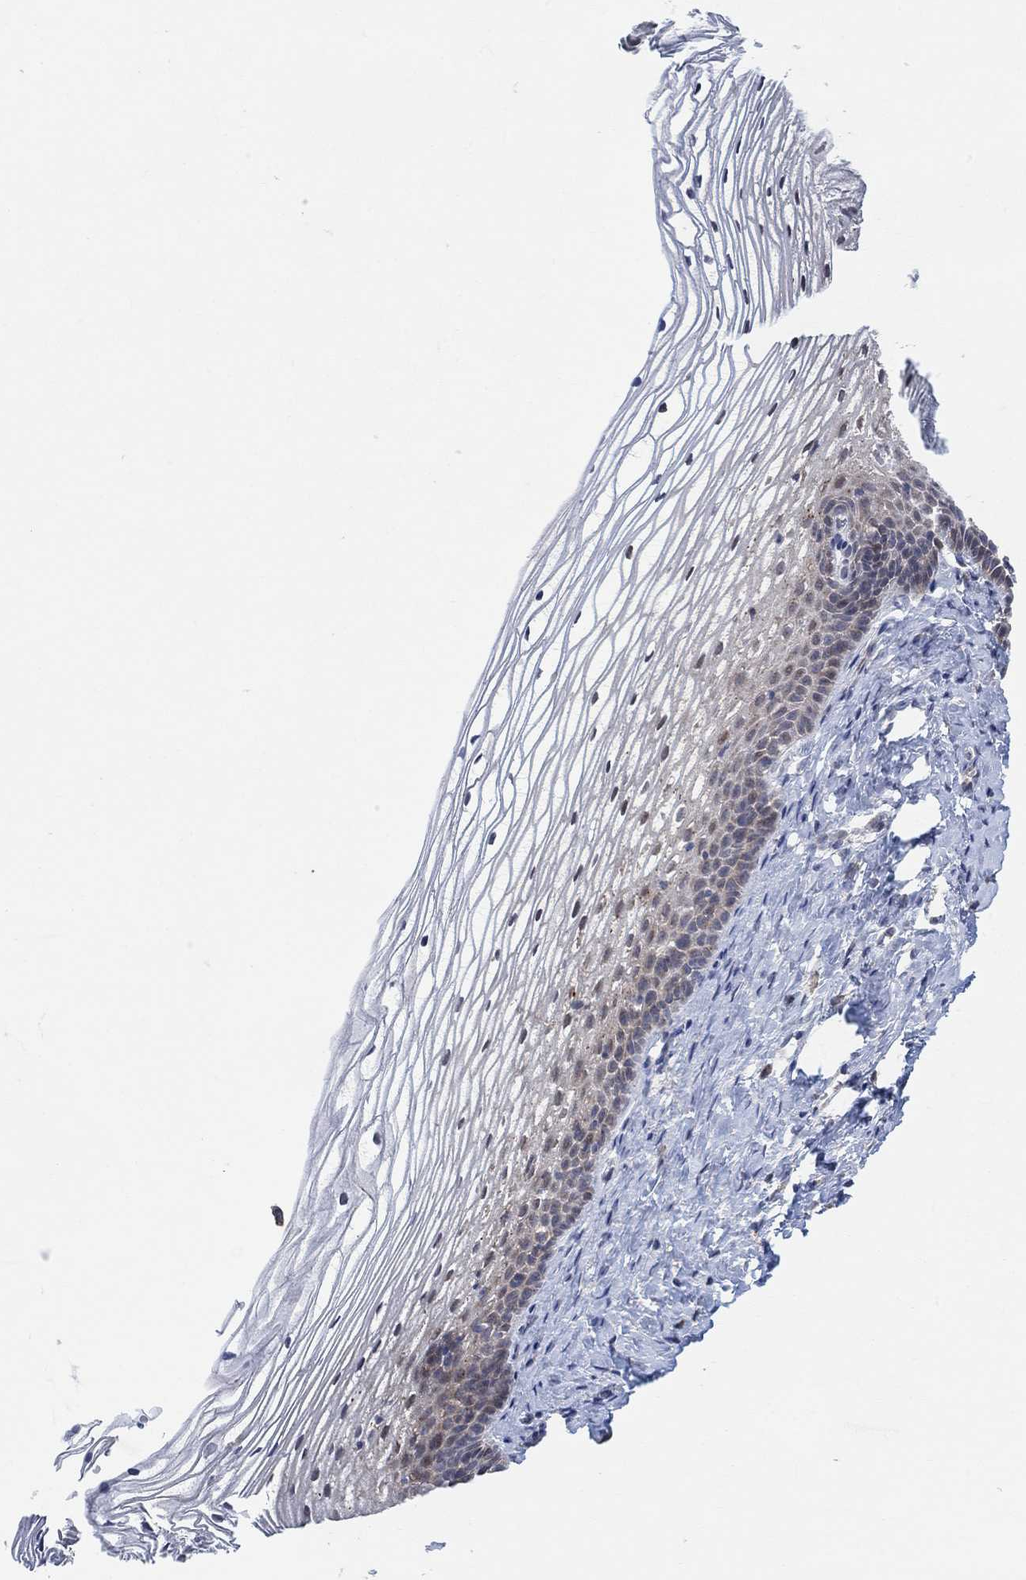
{"staining": {"intensity": "weak", "quantity": "<25%", "location": "cytoplasmic/membranous"}, "tissue": "cervix", "cell_type": "Glandular cells", "image_type": "normal", "snomed": [{"axis": "morphology", "description": "Normal tissue, NOS"}, {"axis": "topography", "description": "Cervix"}], "caption": "An image of cervix stained for a protein demonstrates no brown staining in glandular cells. (DAB (3,3'-diaminobenzidine) immunohistochemistry (IHC) with hematoxylin counter stain).", "gene": "CNTF", "patient": {"sex": "female", "age": 39}}